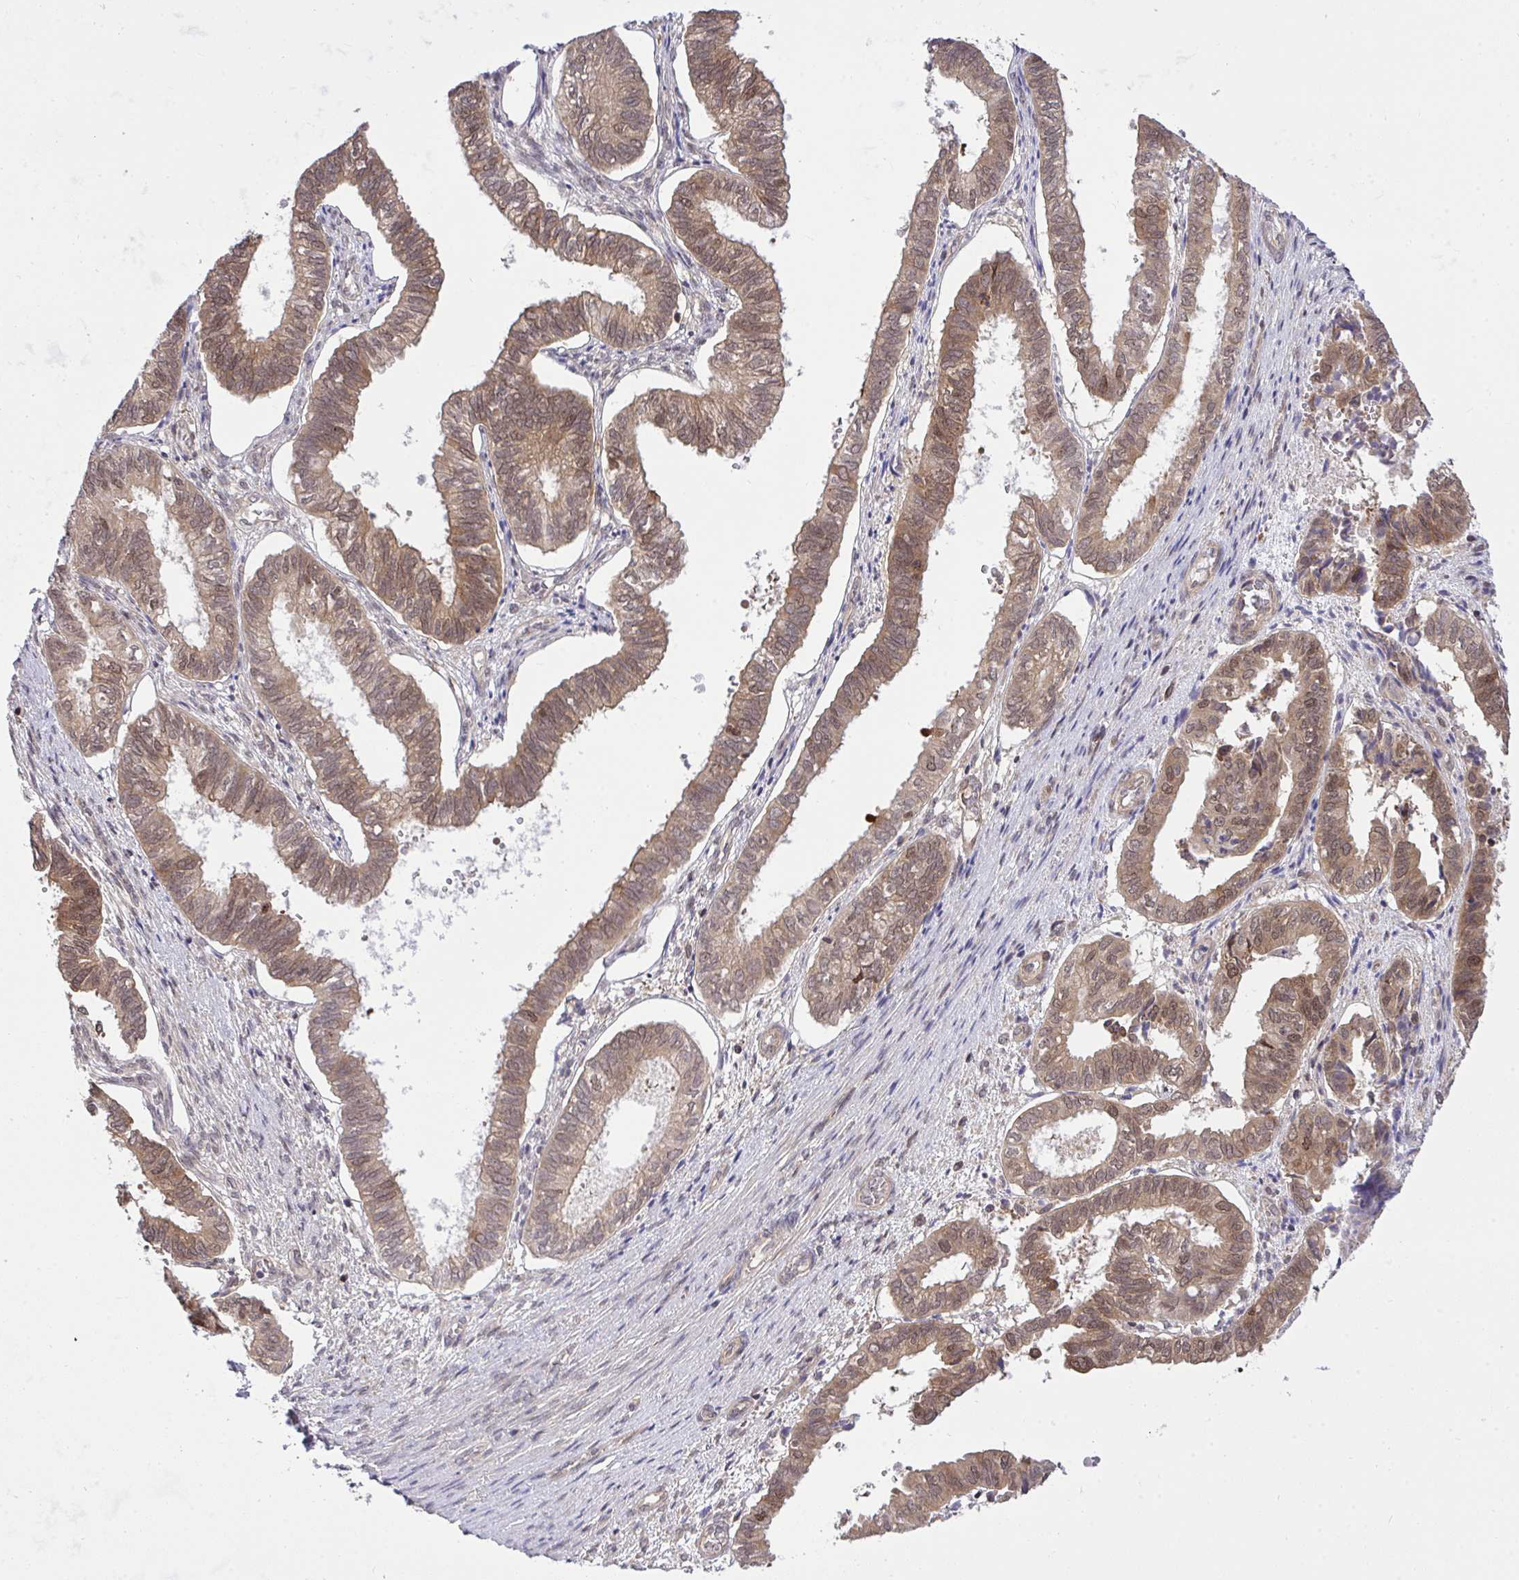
{"staining": {"intensity": "moderate", "quantity": "25%-75%", "location": "cytoplasmic/membranous"}, "tissue": "ovarian cancer", "cell_type": "Tumor cells", "image_type": "cancer", "snomed": [{"axis": "morphology", "description": "Carcinoma, endometroid"}, {"axis": "topography", "description": "Ovary"}], "caption": "Immunohistochemistry micrograph of human endometroid carcinoma (ovarian) stained for a protein (brown), which reveals medium levels of moderate cytoplasmic/membranous staining in about 25%-75% of tumor cells.", "gene": "ERI1", "patient": {"sex": "female", "age": 64}}